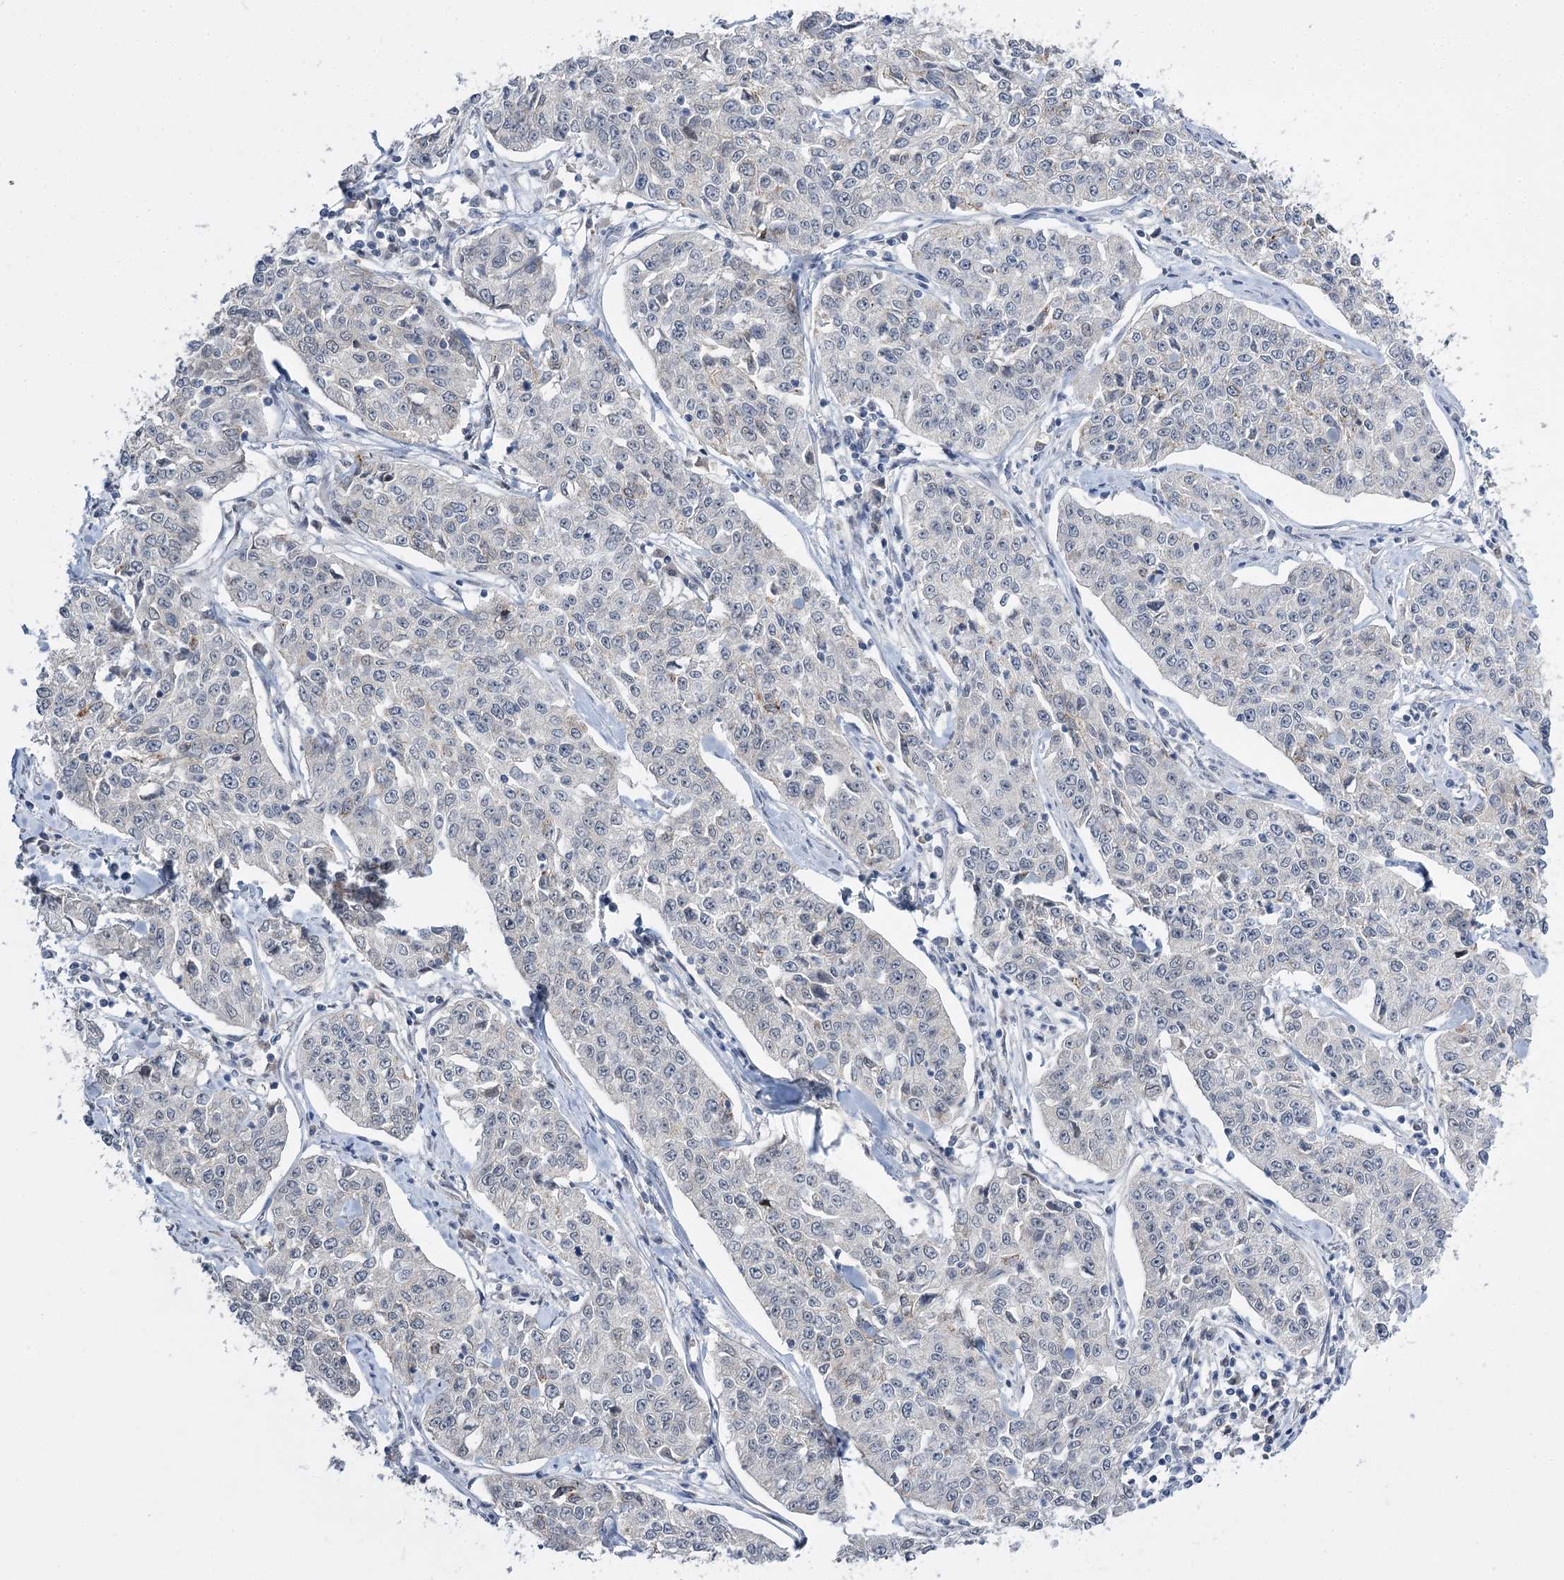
{"staining": {"intensity": "negative", "quantity": "none", "location": "none"}, "tissue": "cervical cancer", "cell_type": "Tumor cells", "image_type": "cancer", "snomed": [{"axis": "morphology", "description": "Squamous cell carcinoma, NOS"}, {"axis": "topography", "description": "Cervix"}], "caption": "This is an immunohistochemistry photomicrograph of human cervical cancer. There is no positivity in tumor cells.", "gene": "PHYHIPL", "patient": {"sex": "female", "age": 35}}